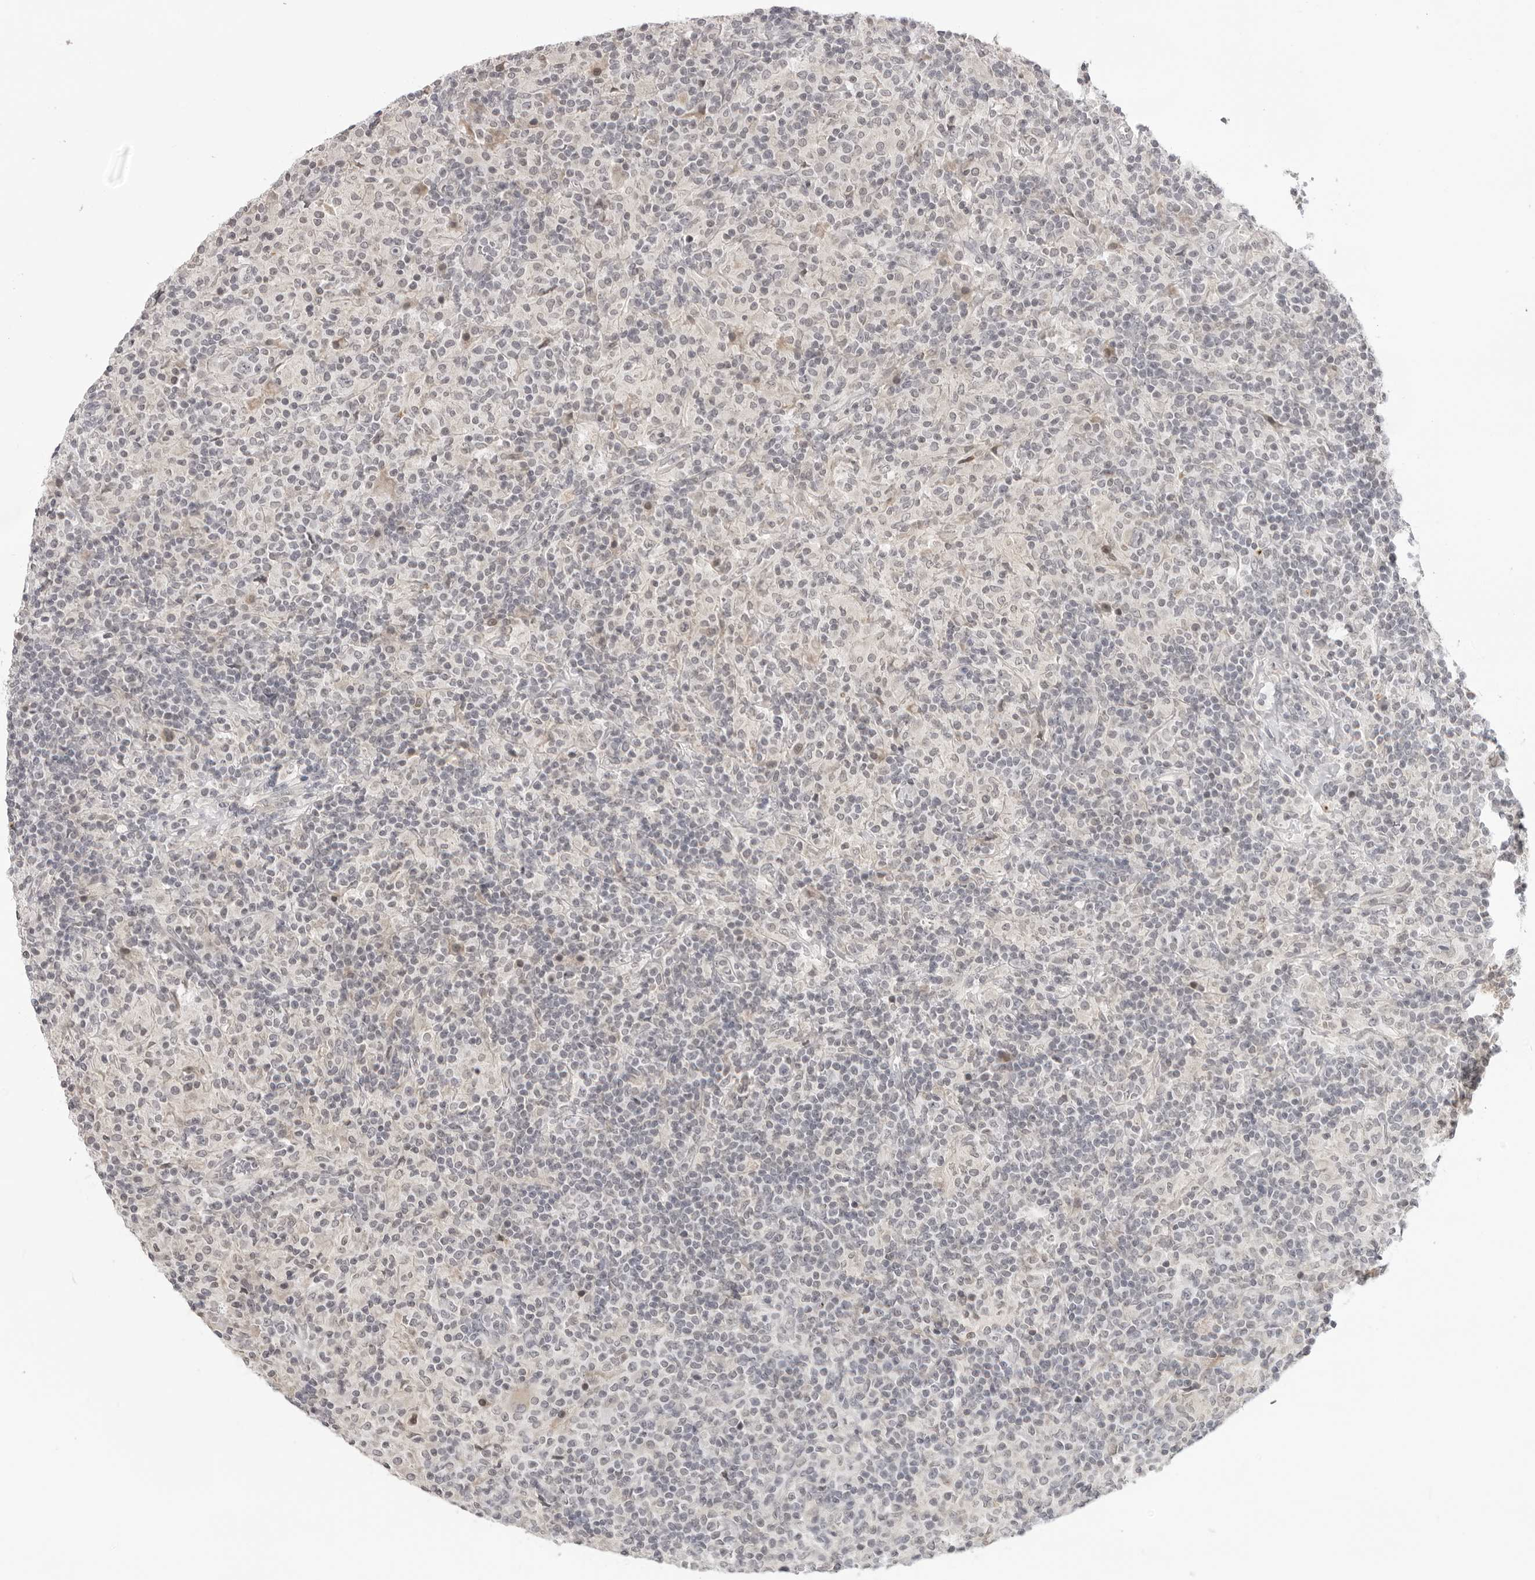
{"staining": {"intensity": "weak", "quantity": "<25%", "location": "cytoplasmic/membranous"}, "tissue": "lymphoma", "cell_type": "Tumor cells", "image_type": "cancer", "snomed": [{"axis": "morphology", "description": "Hodgkin's disease, NOS"}, {"axis": "topography", "description": "Lymph node"}], "caption": "DAB (3,3'-diaminobenzidine) immunohistochemical staining of Hodgkin's disease exhibits no significant expression in tumor cells. The staining is performed using DAB brown chromogen with nuclei counter-stained in using hematoxylin.", "gene": "ACP6", "patient": {"sex": "male", "age": 70}}